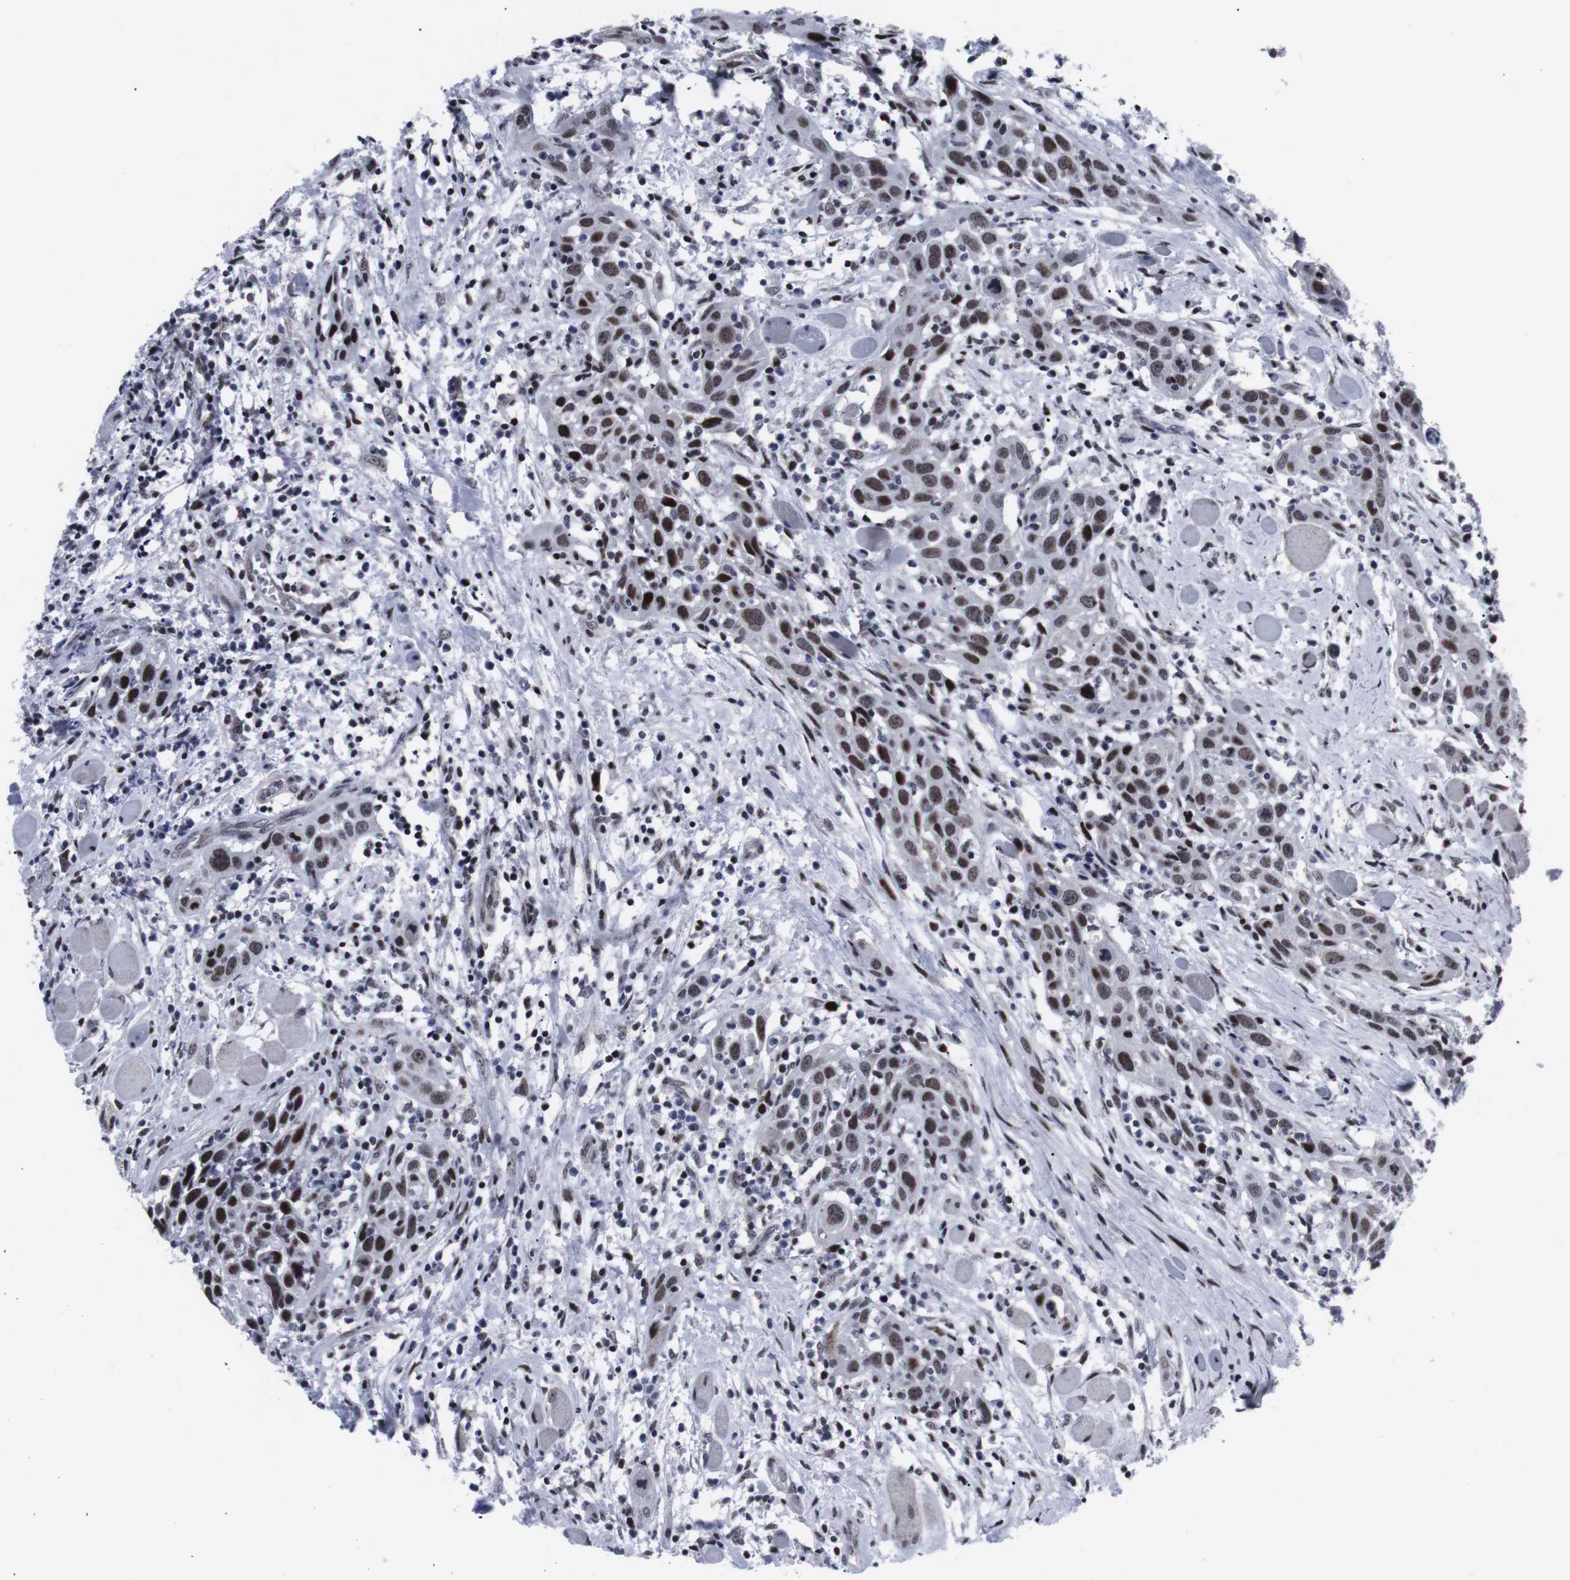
{"staining": {"intensity": "moderate", "quantity": ">75%", "location": "nuclear"}, "tissue": "head and neck cancer", "cell_type": "Tumor cells", "image_type": "cancer", "snomed": [{"axis": "morphology", "description": "Squamous cell carcinoma, NOS"}, {"axis": "topography", "description": "Oral tissue"}, {"axis": "topography", "description": "Head-Neck"}], "caption": "Immunohistochemistry staining of head and neck cancer (squamous cell carcinoma), which displays medium levels of moderate nuclear expression in about >75% of tumor cells indicating moderate nuclear protein staining. The staining was performed using DAB (brown) for protein detection and nuclei were counterstained in hematoxylin (blue).", "gene": "MLH1", "patient": {"sex": "female", "age": 50}}